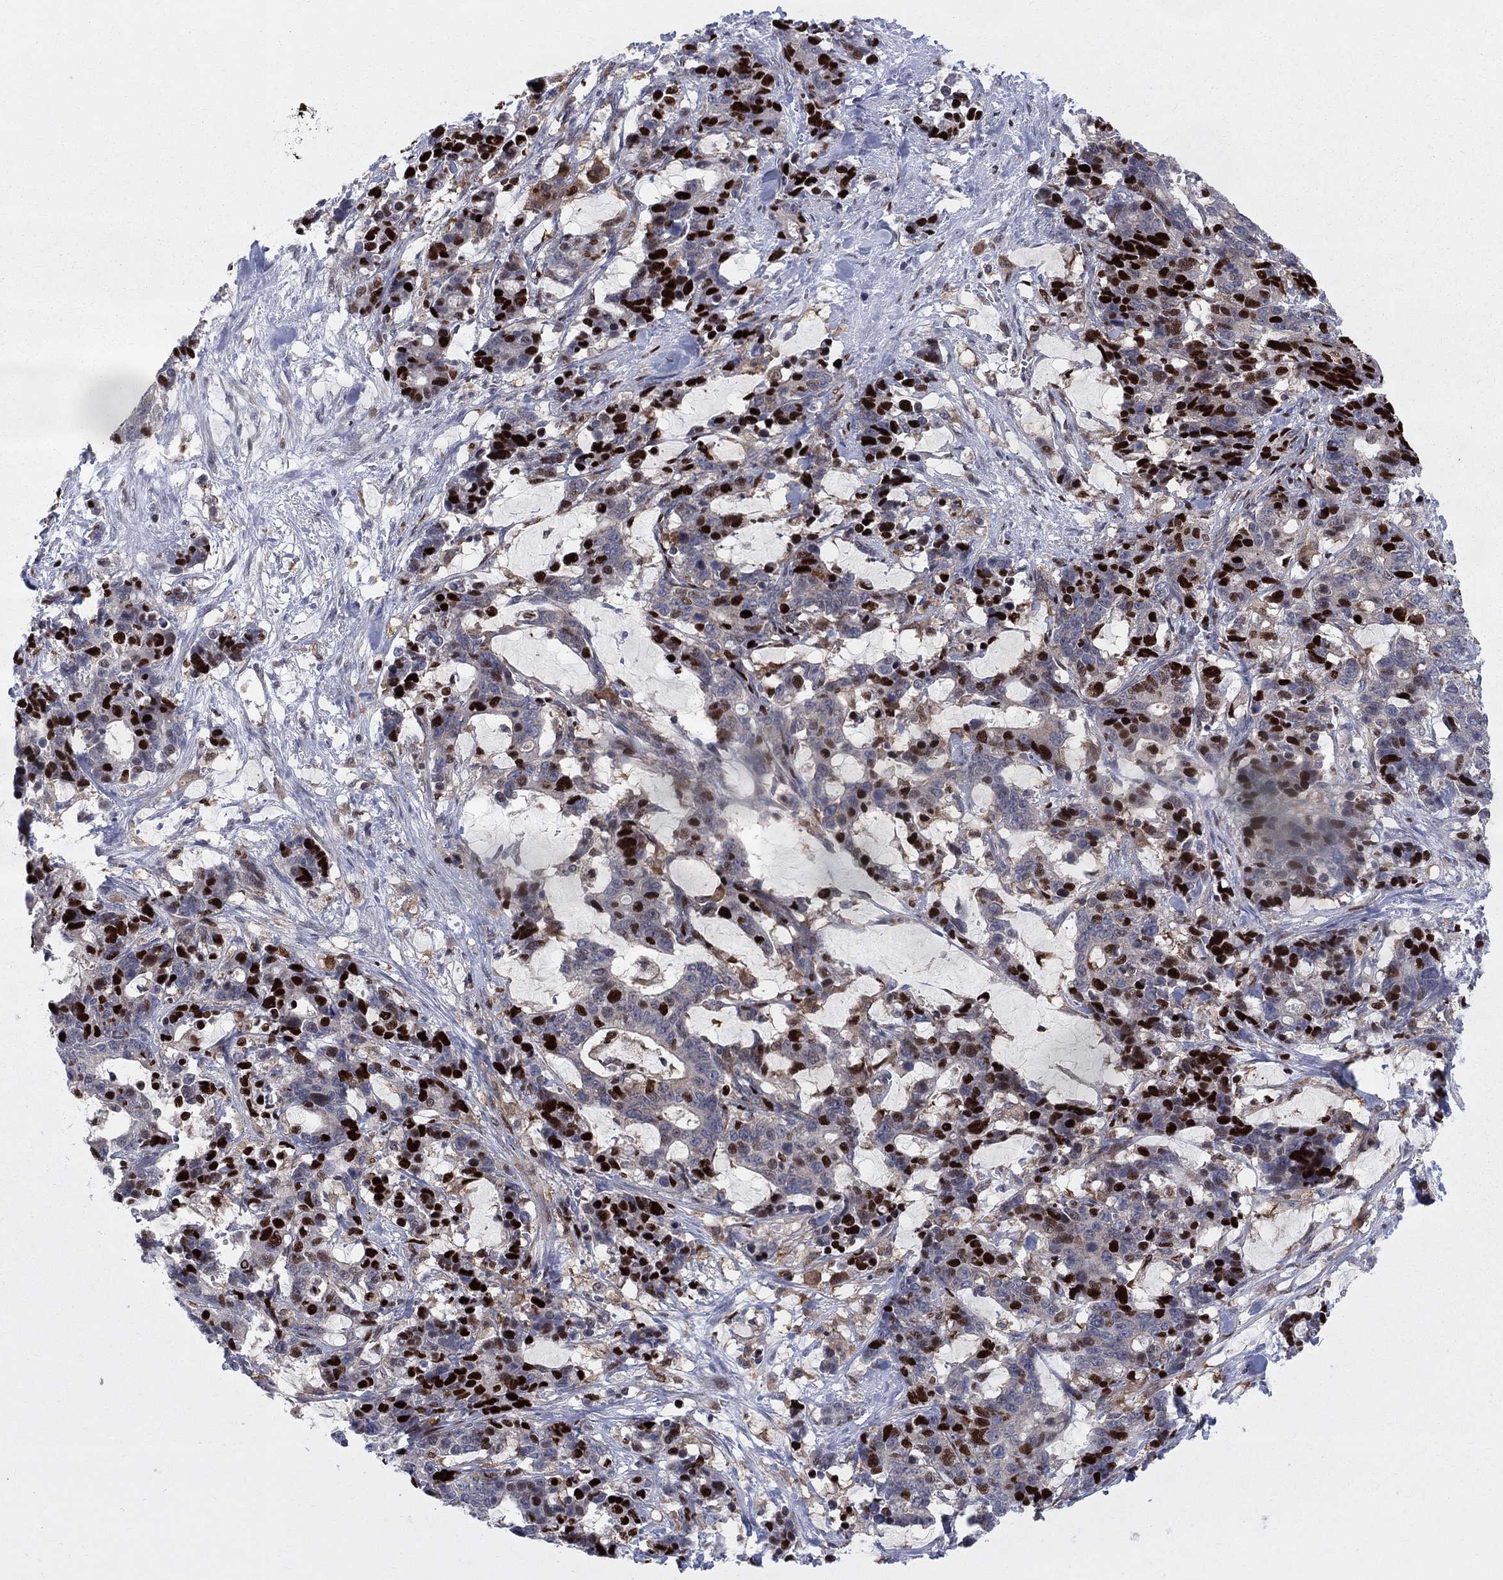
{"staining": {"intensity": "strong", "quantity": "25%-75%", "location": "nuclear"}, "tissue": "stomach cancer", "cell_type": "Tumor cells", "image_type": "cancer", "snomed": [{"axis": "morphology", "description": "Normal tissue, NOS"}, {"axis": "morphology", "description": "Adenocarcinoma, NOS"}, {"axis": "topography", "description": "Stomach"}], "caption": "A photomicrograph of stomach cancer stained for a protein shows strong nuclear brown staining in tumor cells.", "gene": "ZNHIT3", "patient": {"sex": "female", "age": 64}}